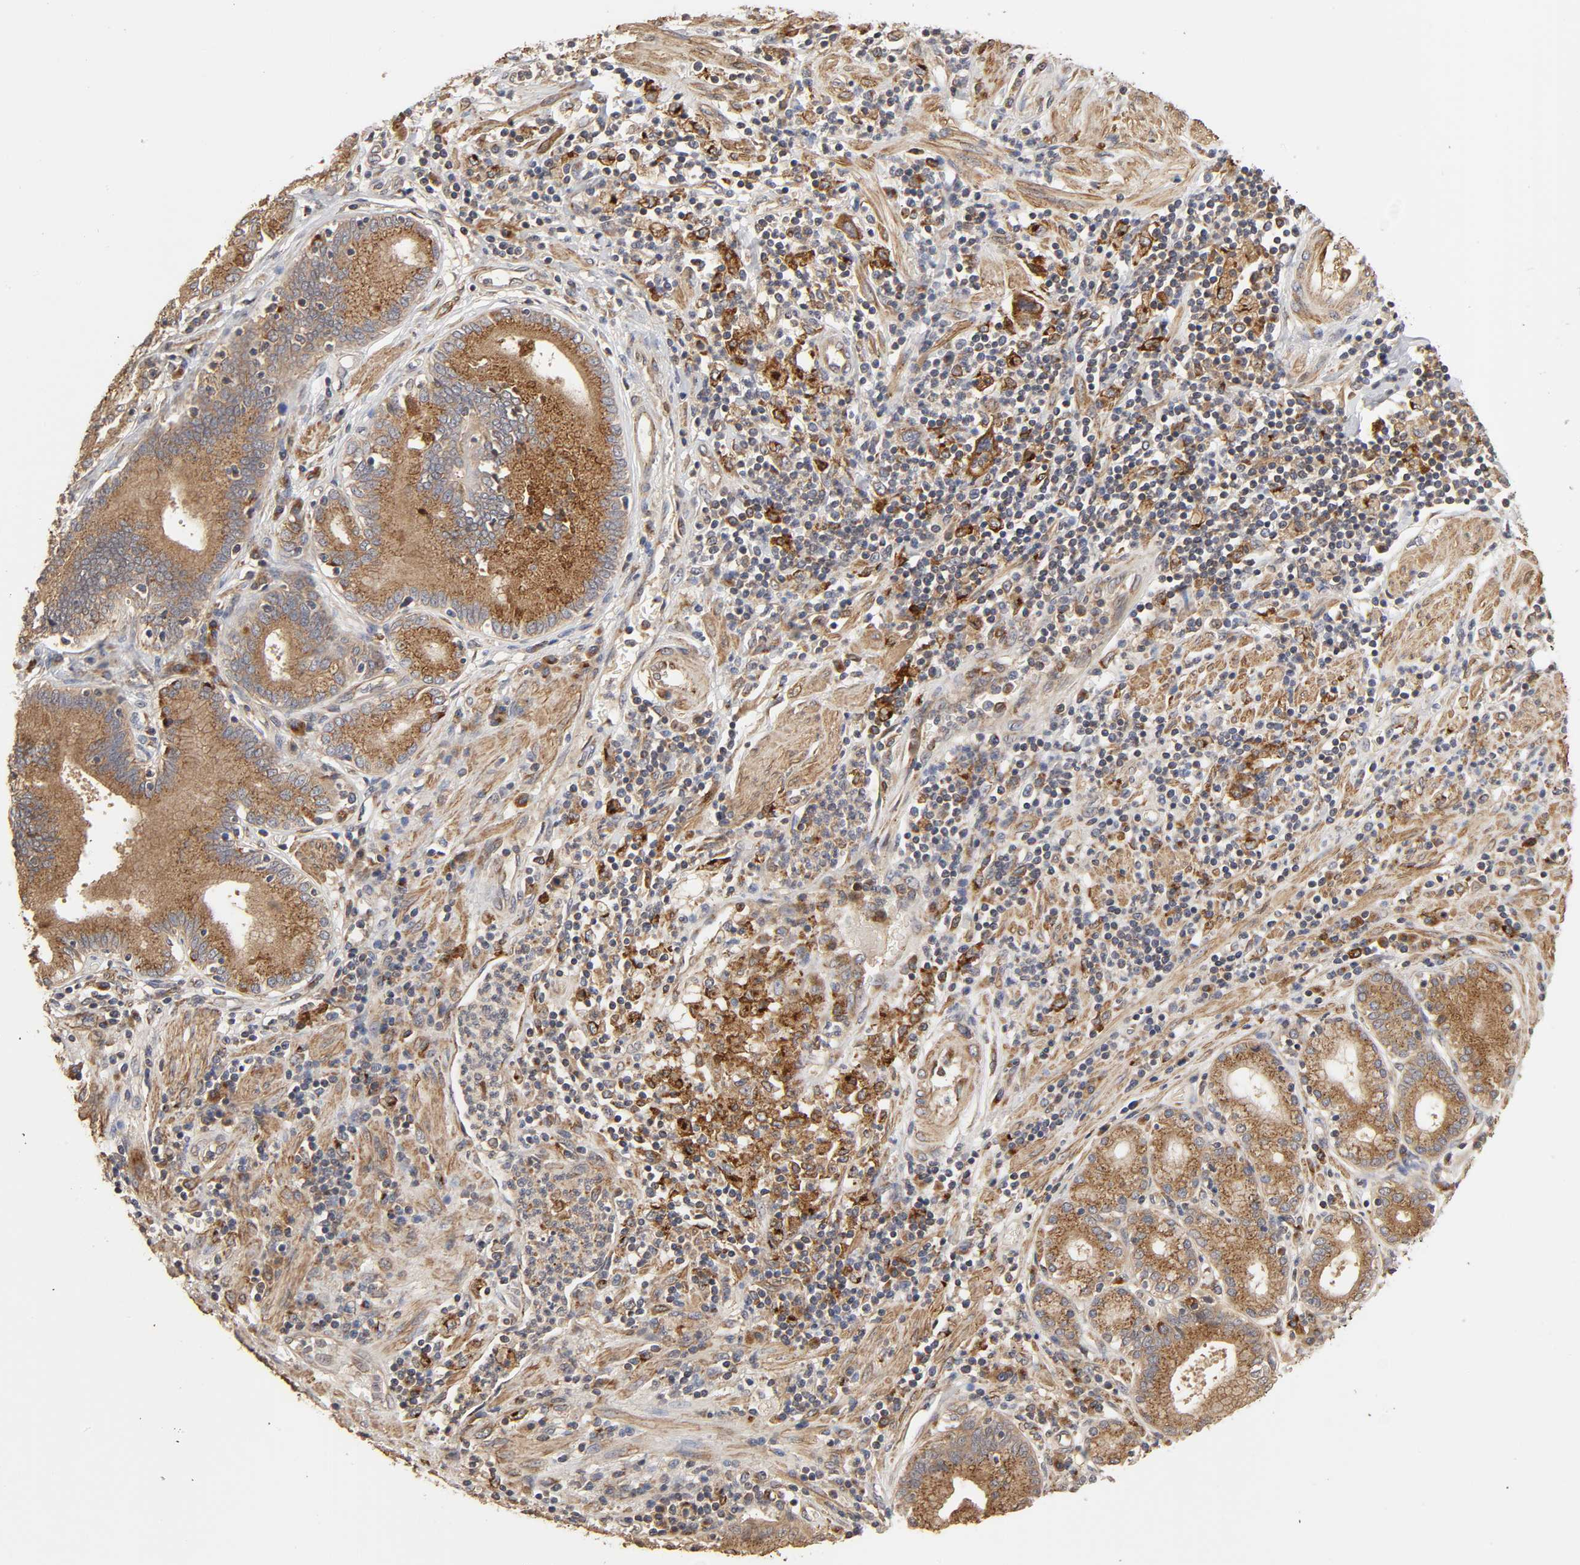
{"staining": {"intensity": "moderate", "quantity": ">75%", "location": "cytoplasmic/membranous"}, "tissue": "pancreatic cancer", "cell_type": "Tumor cells", "image_type": "cancer", "snomed": [{"axis": "morphology", "description": "Adenocarcinoma, NOS"}, {"axis": "topography", "description": "Pancreas"}], "caption": "Immunohistochemistry (IHC) staining of pancreatic cancer (adenocarcinoma), which shows medium levels of moderate cytoplasmic/membranous expression in about >75% of tumor cells indicating moderate cytoplasmic/membranous protein positivity. The staining was performed using DAB (brown) for protein detection and nuclei were counterstained in hematoxylin (blue).", "gene": "GNPTG", "patient": {"sex": "female", "age": 48}}